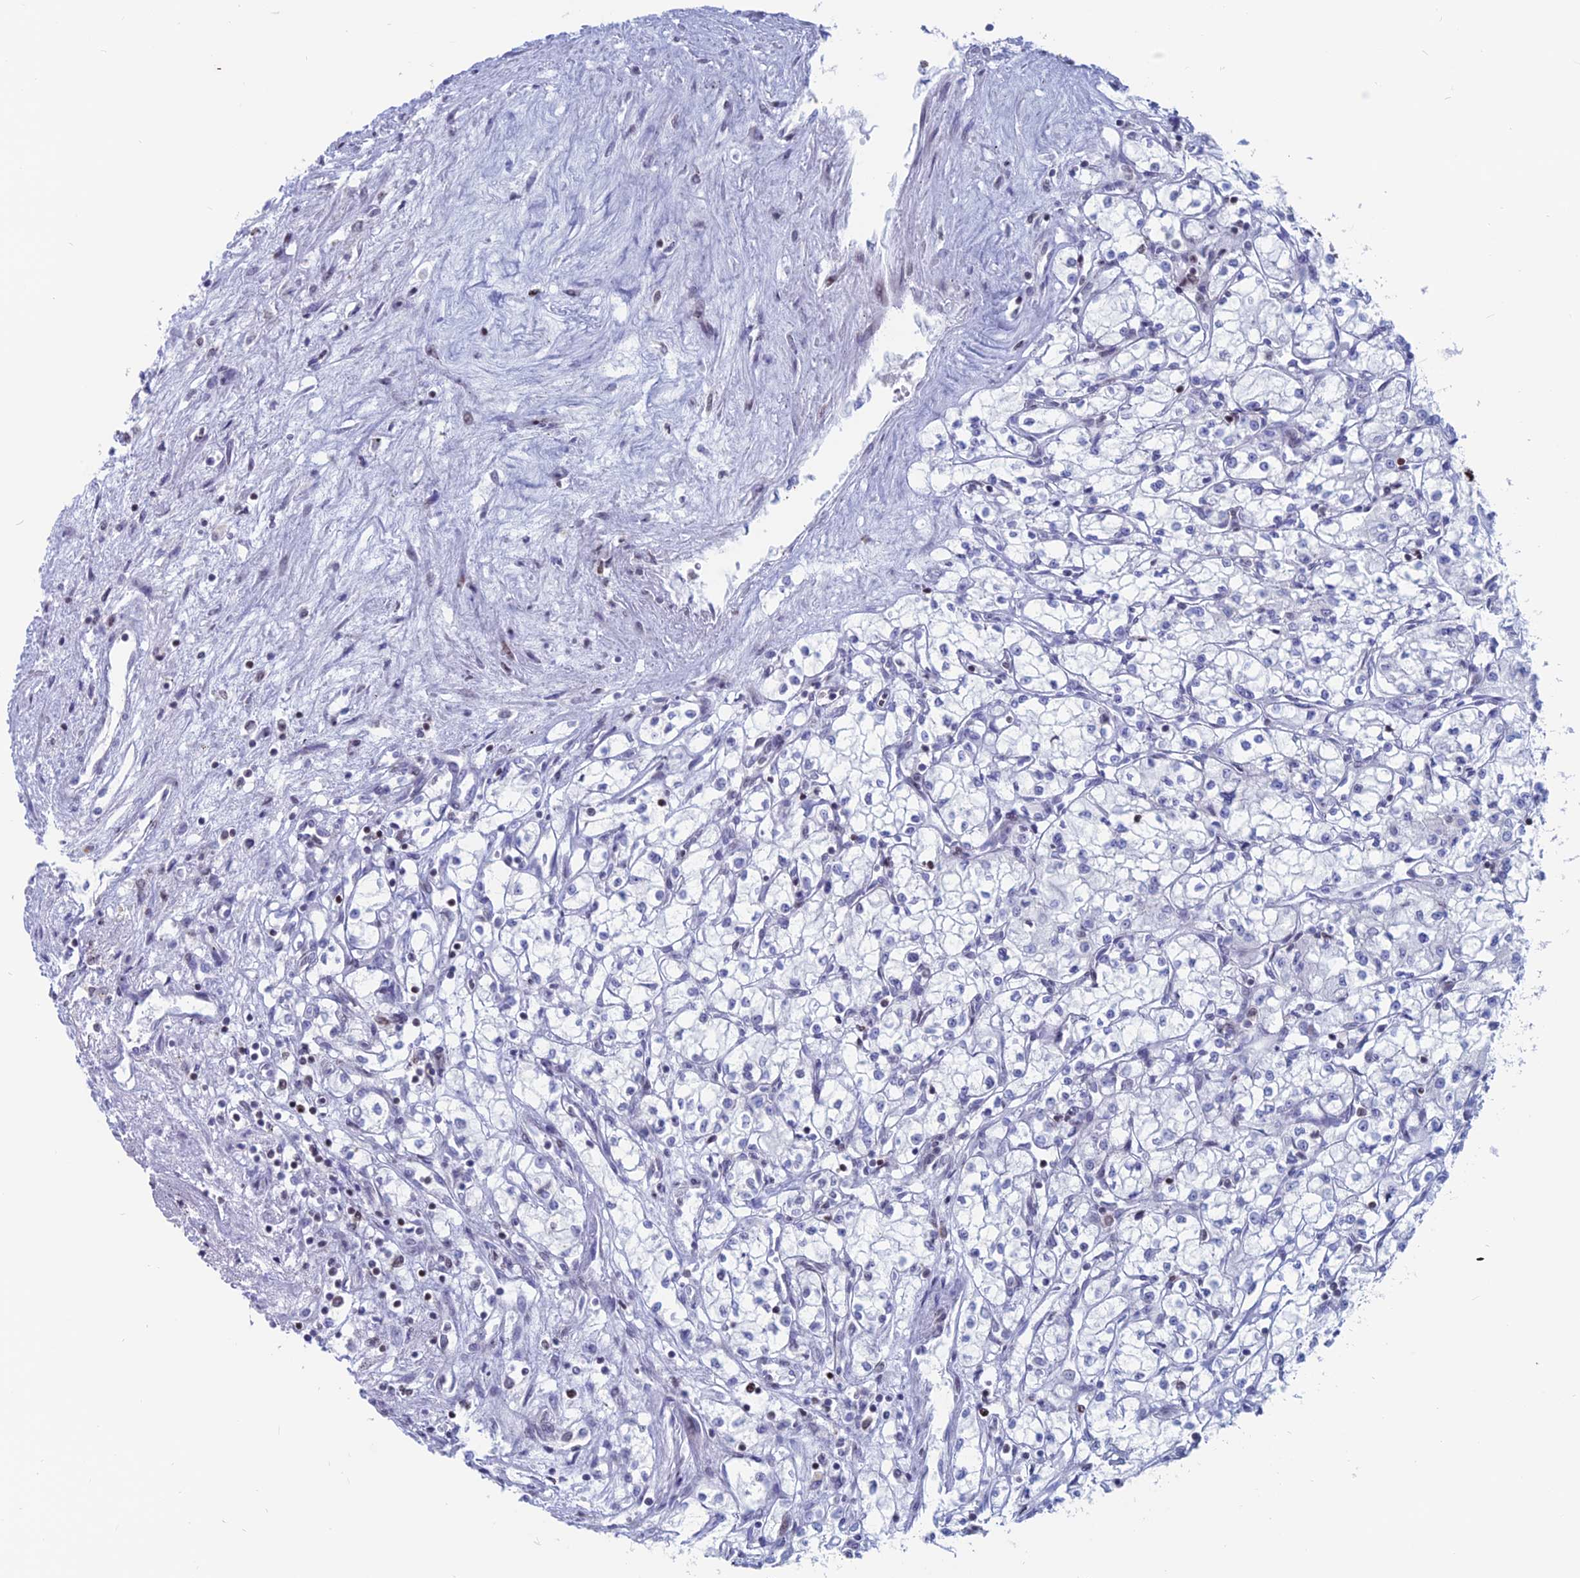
{"staining": {"intensity": "negative", "quantity": "none", "location": "none"}, "tissue": "renal cancer", "cell_type": "Tumor cells", "image_type": "cancer", "snomed": [{"axis": "morphology", "description": "Adenocarcinoma, NOS"}, {"axis": "topography", "description": "Kidney"}], "caption": "This is an immunohistochemistry histopathology image of human renal cancer. There is no positivity in tumor cells.", "gene": "CERS6", "patient": {"sex": "male", "age": 59}}